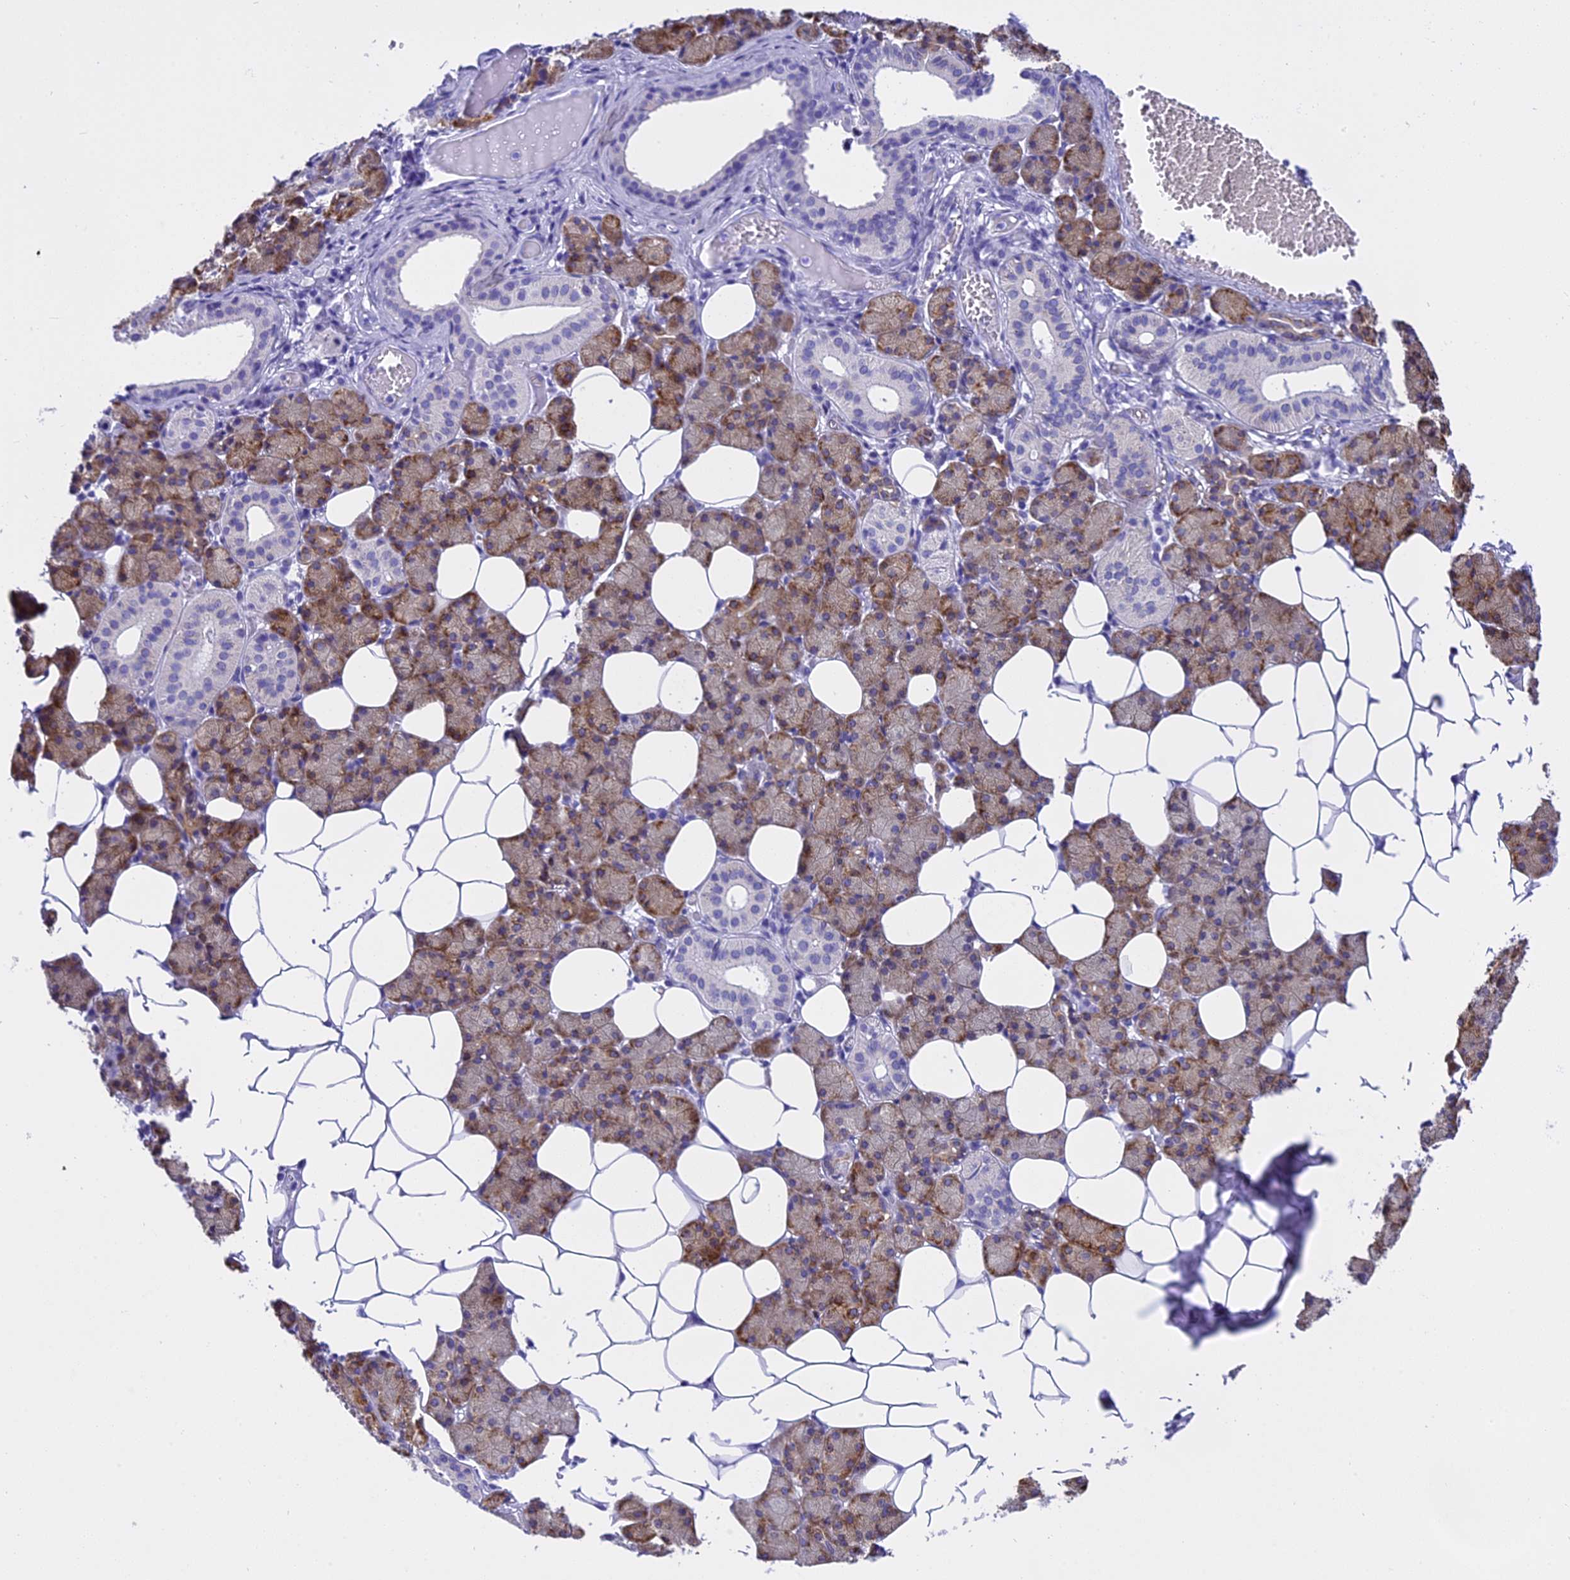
{"staining": {"intensity": "strong", "quantity": "25%-75%", "location": "cytoplasmic/membranous"}, "tissue": "salivary gland", "cell_type": "Glandular cells", "image_type": "normal", "snomed": [{"axis": "morphology", "description": "Normal tissue, NOS"}, {"axis": "topography", "description": "Salivary gland"}], "caption": "Salivary gland stained with a brown dye demonstrates strong cytoplasmic/membranous positive positivity in about 25%-75% of glandular cells.", "gene": "KCTD14", "patient": {"sex": "female", "age": 33}}